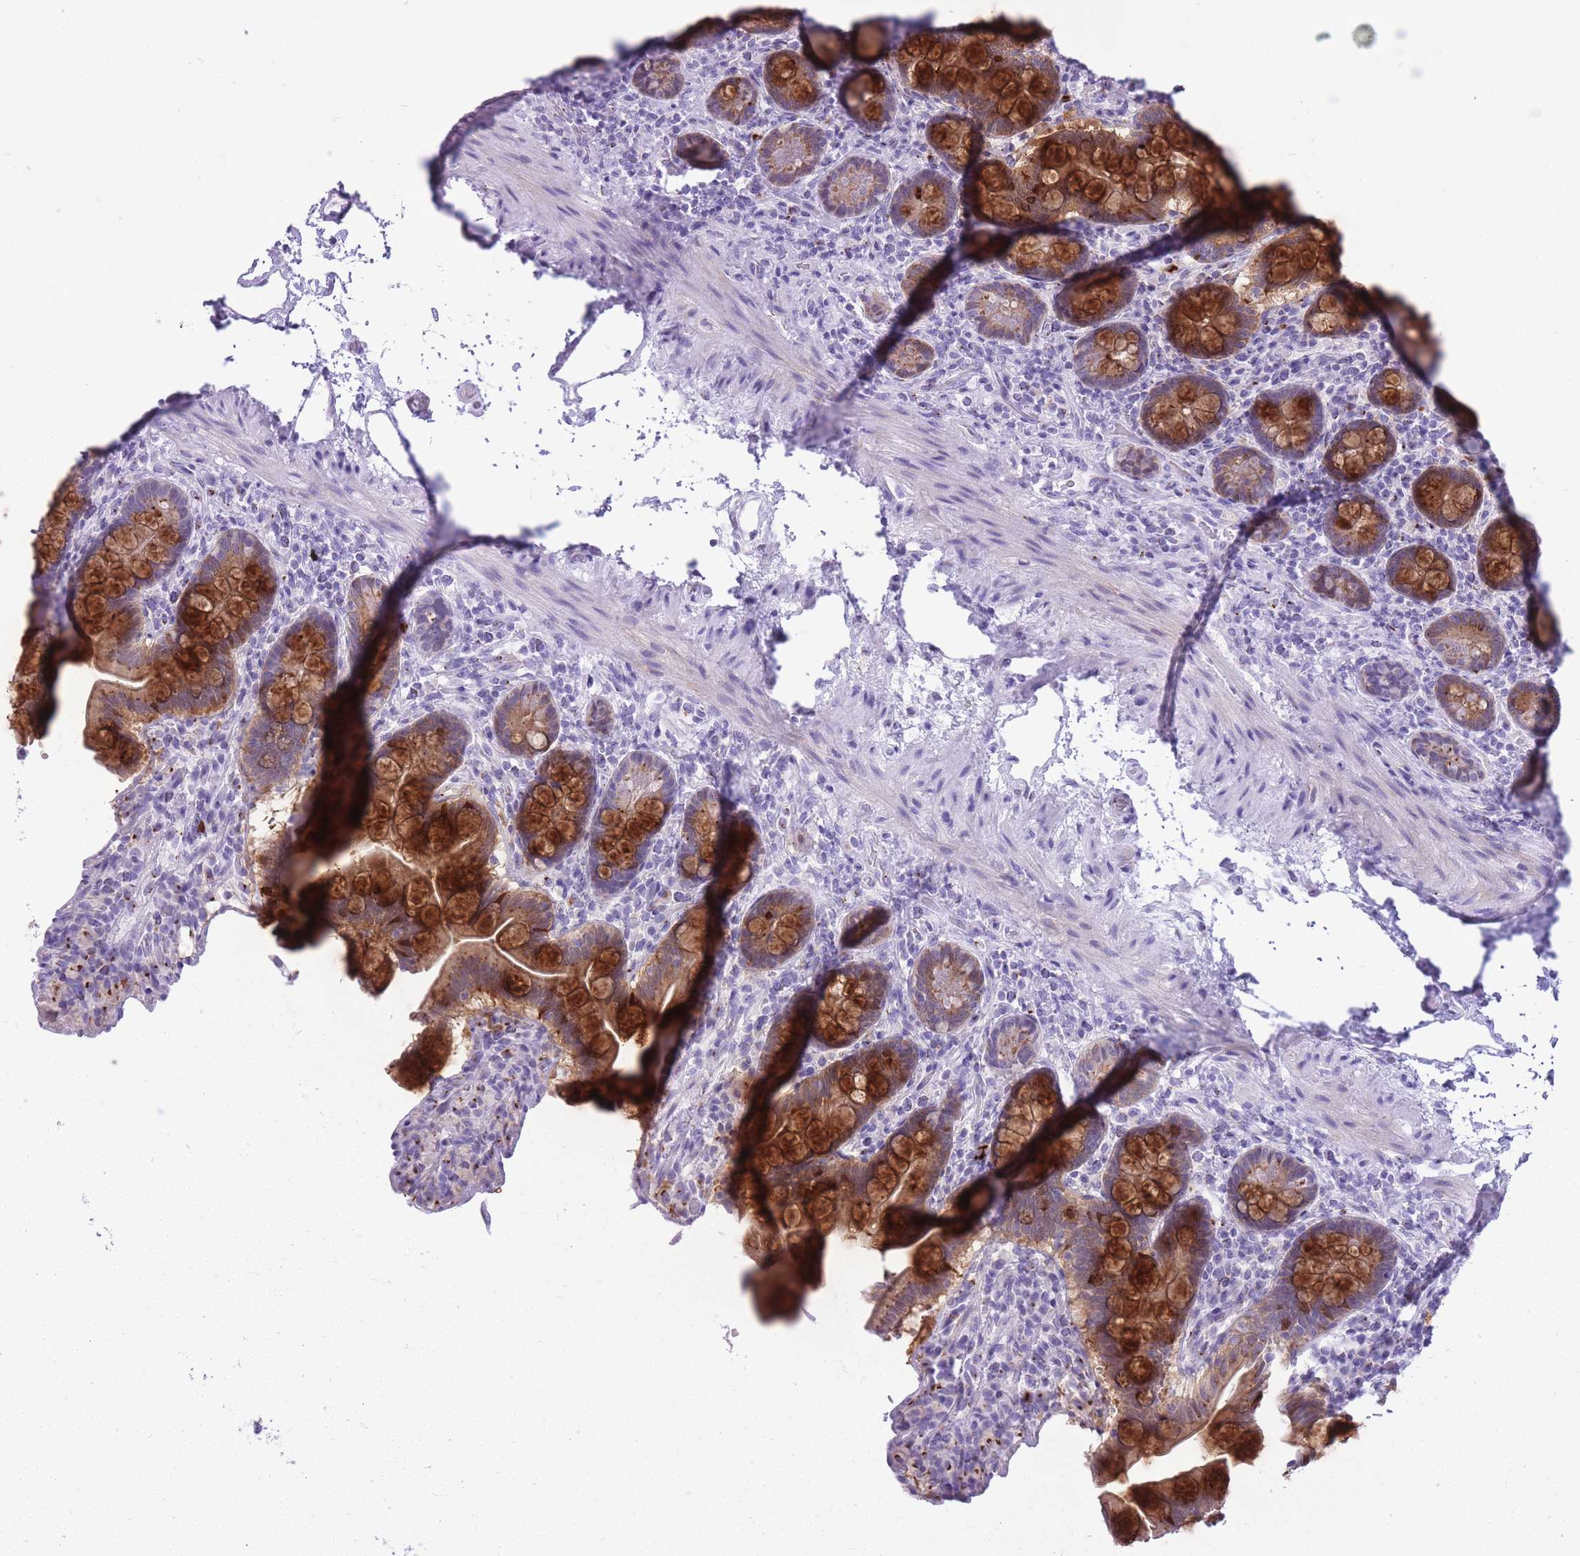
{"staining": {"intensity": "strong", "quantity": ">75%", "location": "cytoplasmic/membranous"}, "tissue": "small intestine", "cell_type": "Glandular cells", "image_type": "normal", "snomed": [{"axis": "morphology", "description": "Normal tissue, NOS"}, {"axis": "topography", "description": "Small intestine"}], "caption": "IHC micrograph of benign small intestine: small intestine stained using immunohistochemistry exhibits high levels of strong protein expression localized specifically in the cytoplasmic/membranous of glandular cells, appearing as a cytoplasmic/membranous brown color.", "gene": "B4GALT2", "patient": {"sex": "female", "age": 64}}